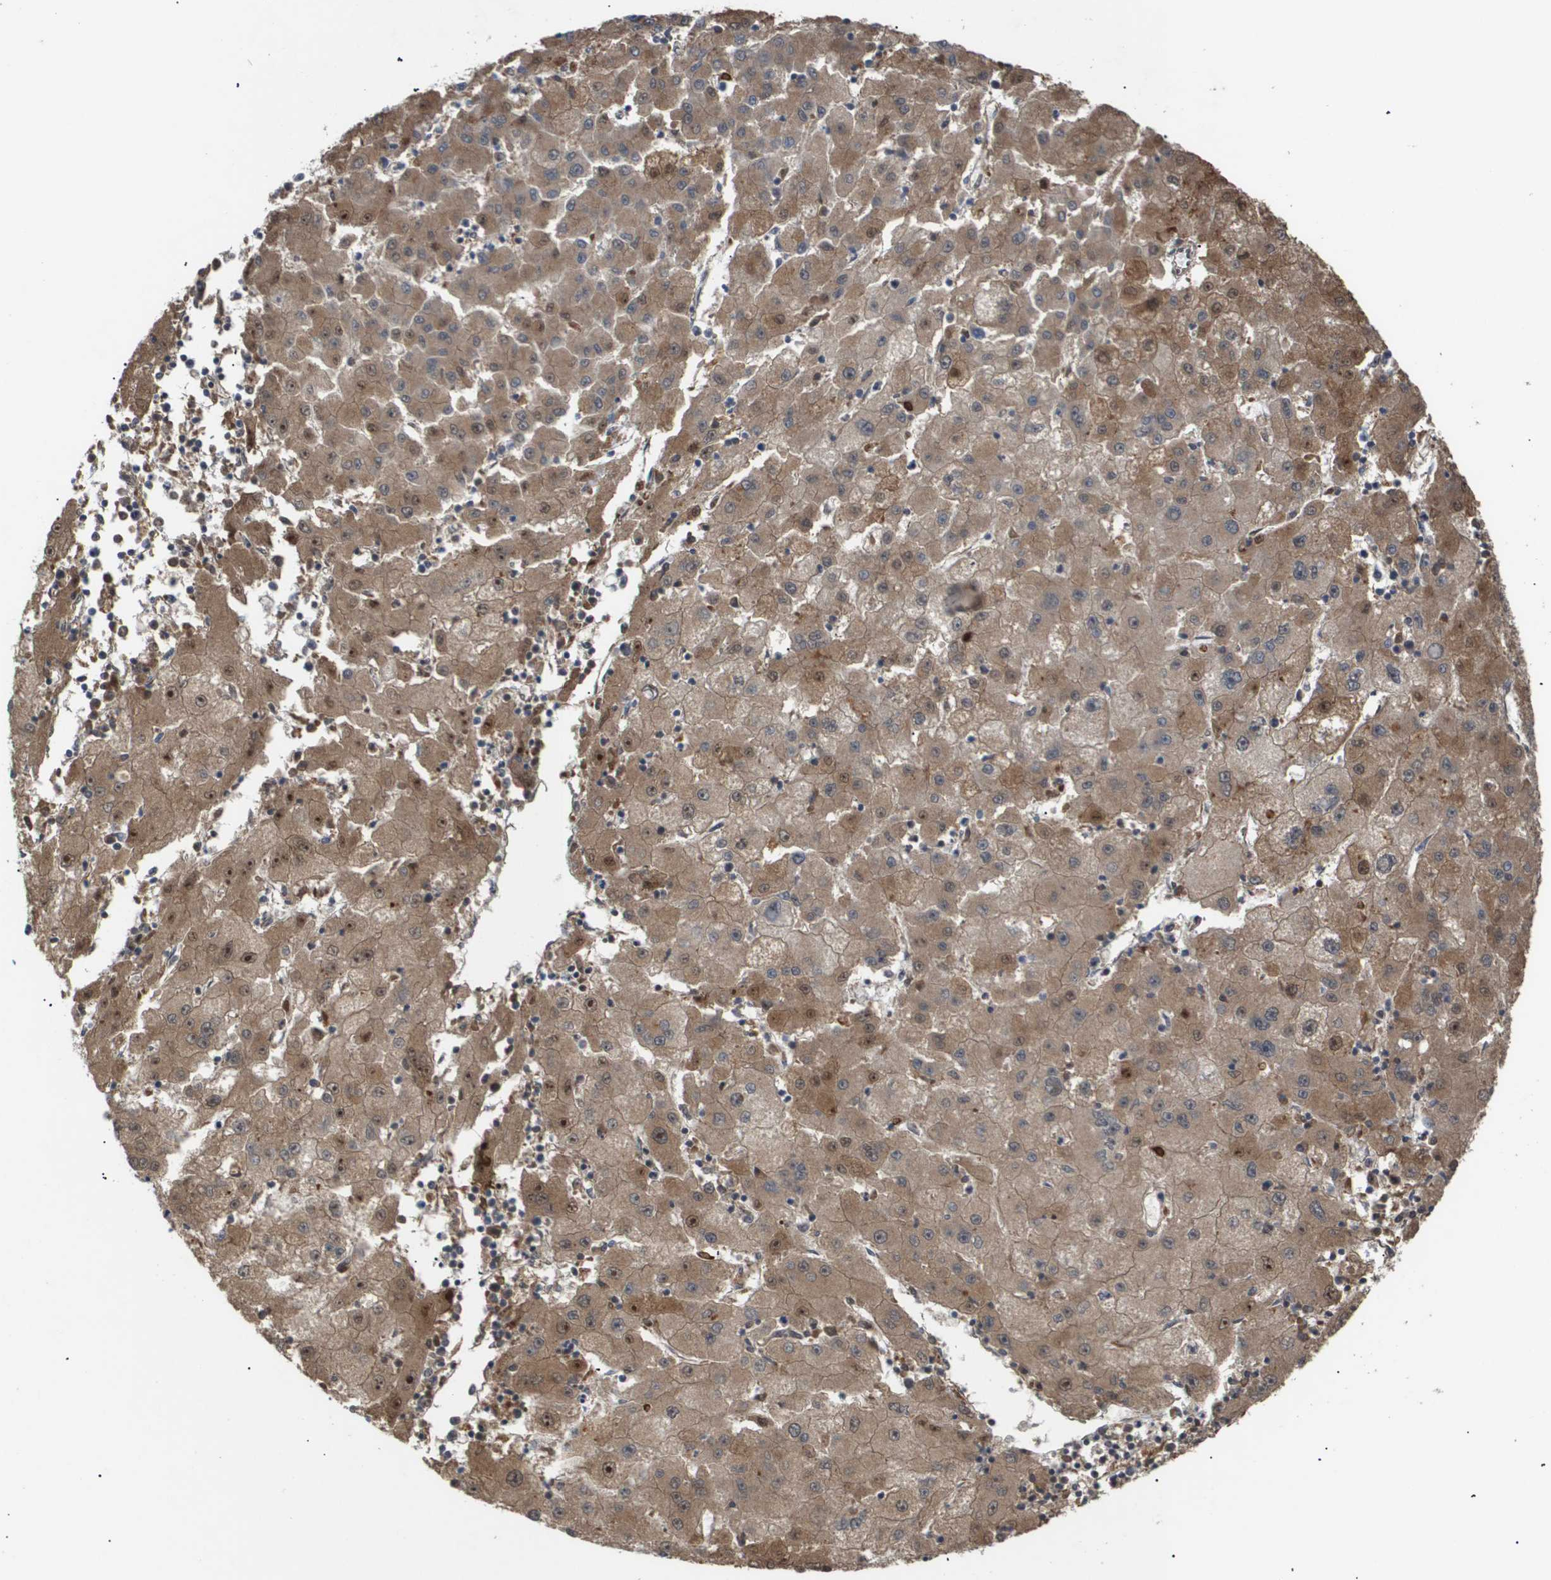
{"staining": {"intensity": "moderate", "quantity": ">75%", "location": "cytoplasmic/membranous"}, "tissue": "liver cancer", "cell_type": "Tumor cells", "image_type": "cancer", "snomed": [{"axis": "morphology", "description": "Carcinoma, Hepatocellular, NOS"}, {"axis": "topography", "description": "Liver"}], "caption": "Protein analysis of liver cancer tissue shows moderate cytoplasmic/membranous expression in approximately >75% of tumor cells.", "gene": "PDGFB", "patient": {"sex": "male", "age": 72}}